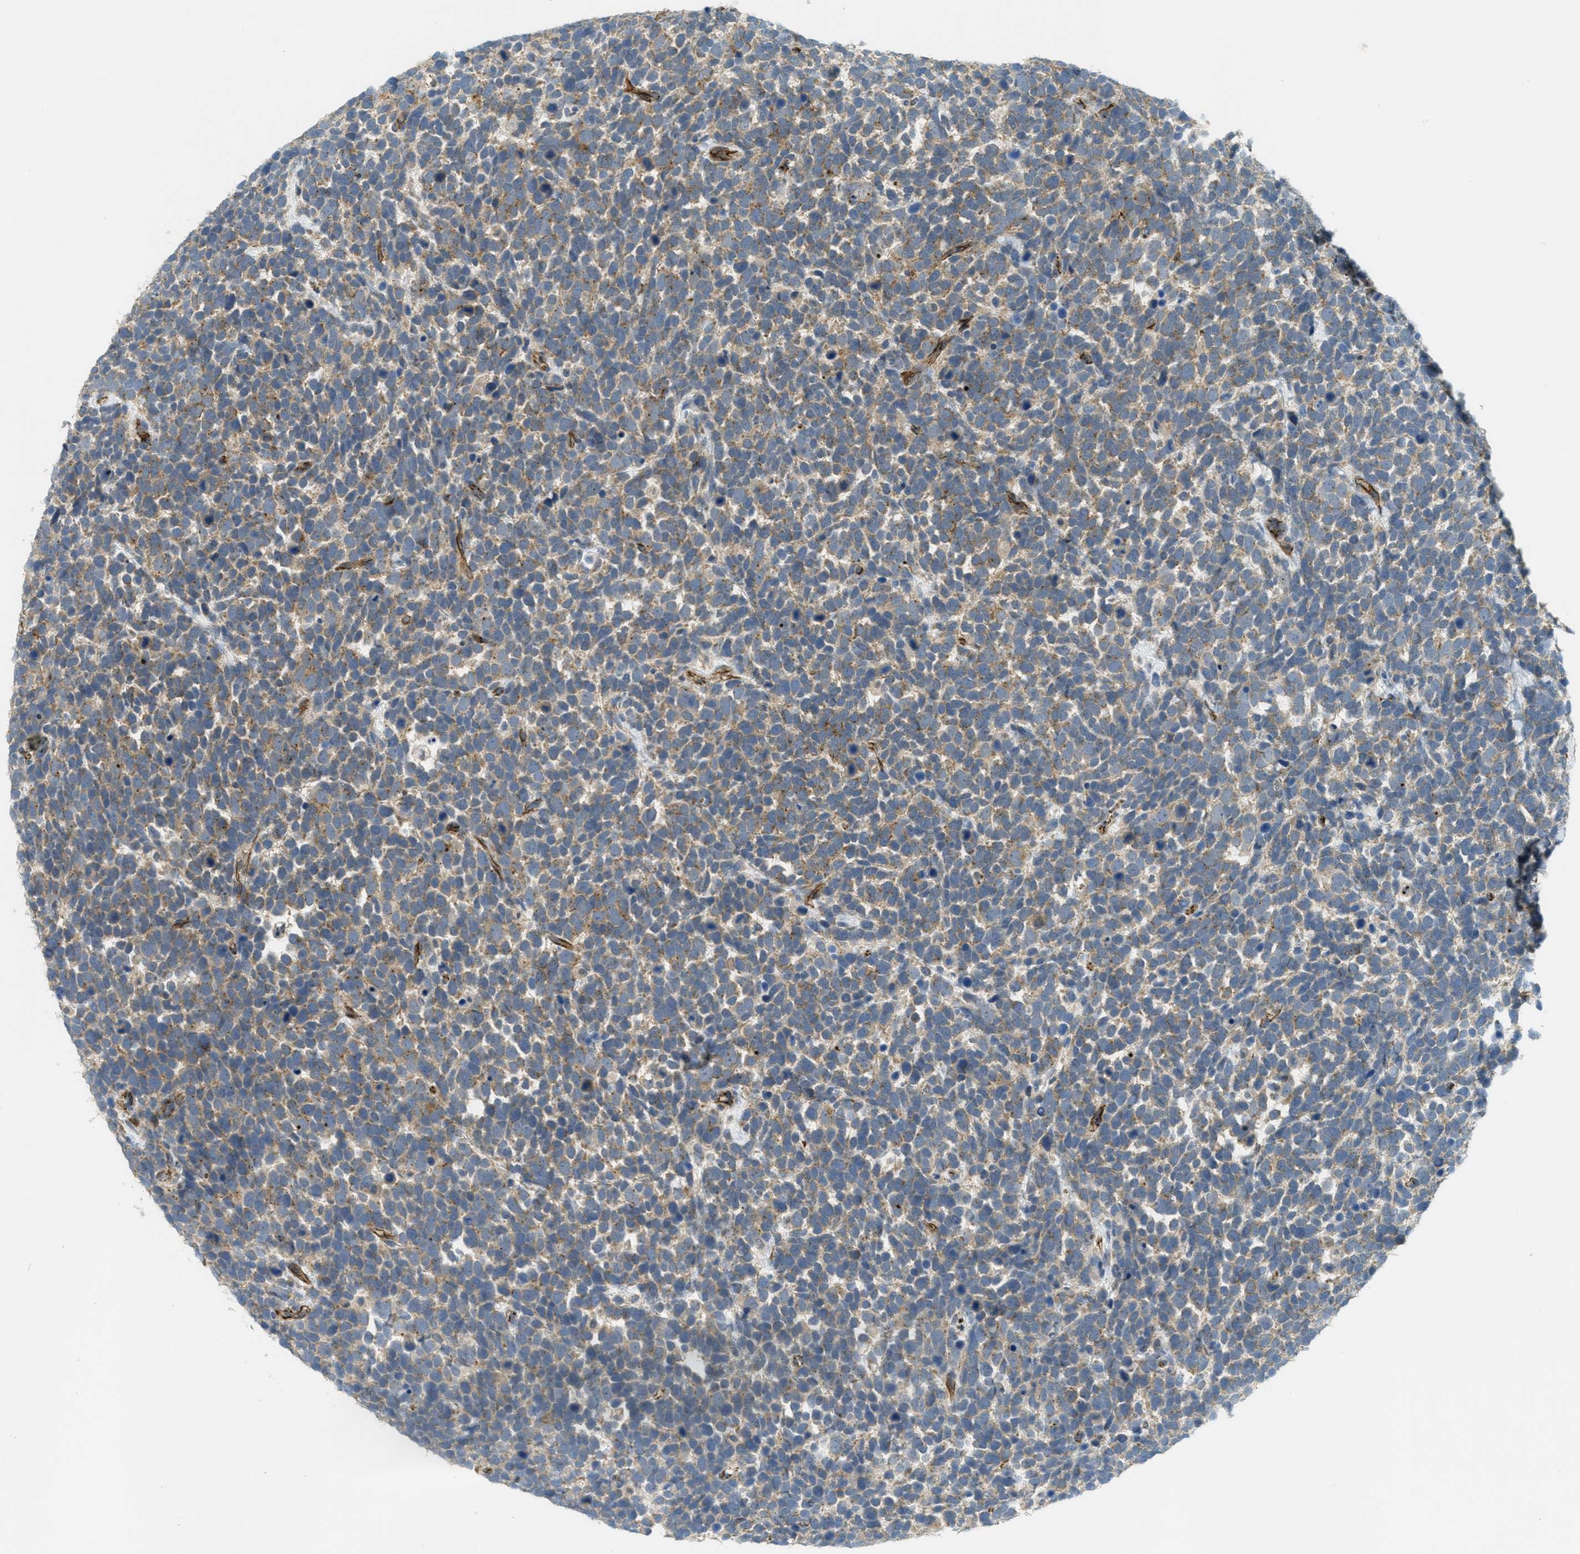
{"staining": {"intensity": "weak", "quantity": "25%-75%", "location": "cytoplasmic/membranous"}, "tissue": "urothelial cancer", "cell_type": "Tumor cells", "image_type": "cancer", "snomed": [{"axis": "morphology", "description": "Urothelial carcinoma, High grade"}, {"axis": "topography", "description": "Urinary bladder"}], "caption": "Protein expression analysis of urothelial cancer shows weak cytoplasmic/membranous staining in approximately 25%-75% of tumor cells.", "gene": "JCAD", "patient": {"sex": "female", "age": 82}}